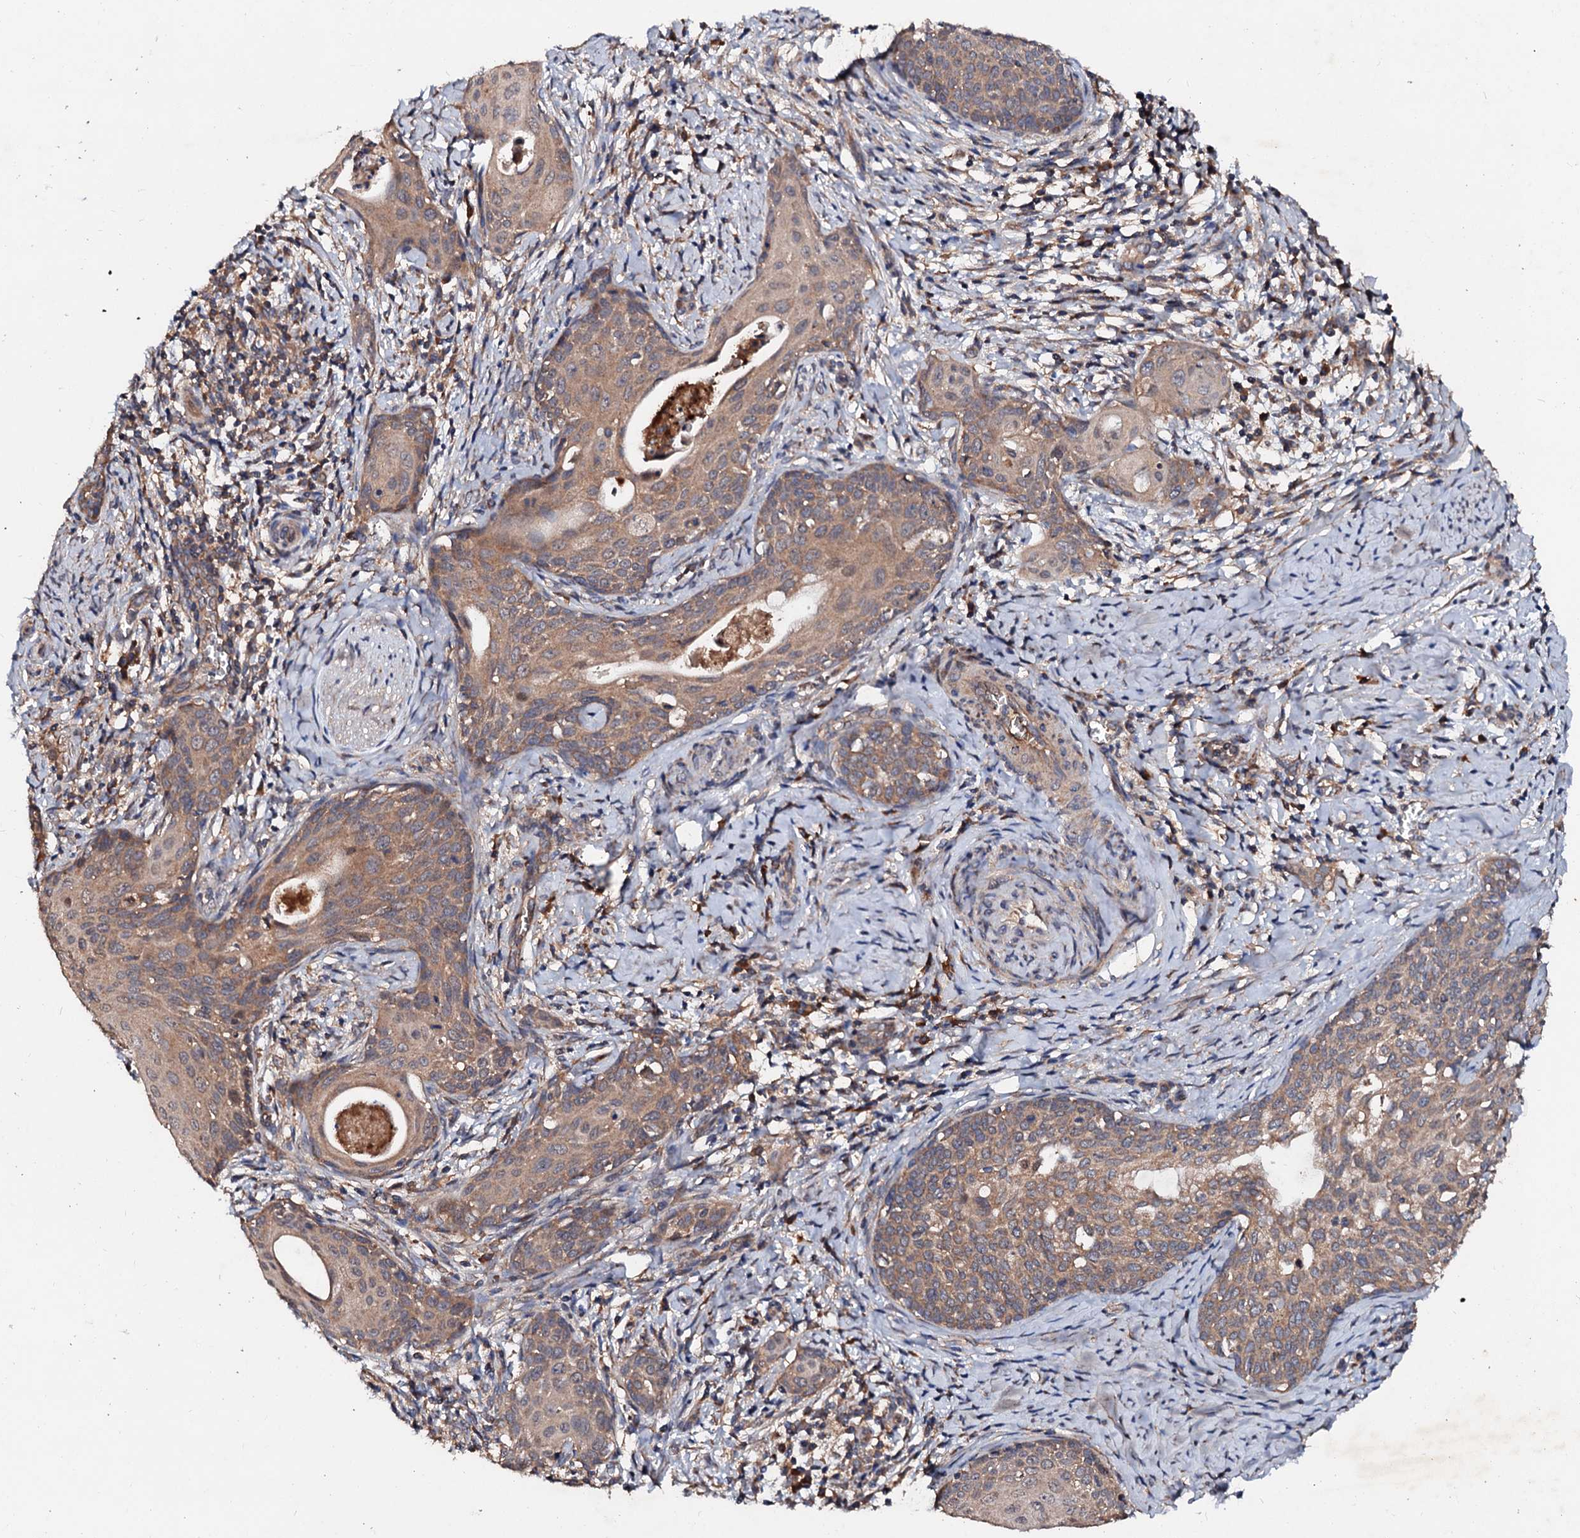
{"staining": {"intensity": "moderate", "quantity": ">75%", "location": "cytoplasmic/membranous"}, "tissue": "cervical cancer", "cell_type": "Tumor cells", "image_type": "cancer", "snomed": [{"axis": "morphology", "description": "Squamous cell carcinoma, NOS"}, {"axis": "topography", "description": "Cervix"}], "caption": "Protein expression analysis of cervical squamous cell carcinoma shows moderate cytoplasmic/membranous staining in about >75% of tumor cells. The staining was performed using DAB, with brown indicating positive protein expression. Nuclei are stained blue with hematoxylin.", "gene": "EXTL1", "patient": {"sex": "female", "age": 52}}